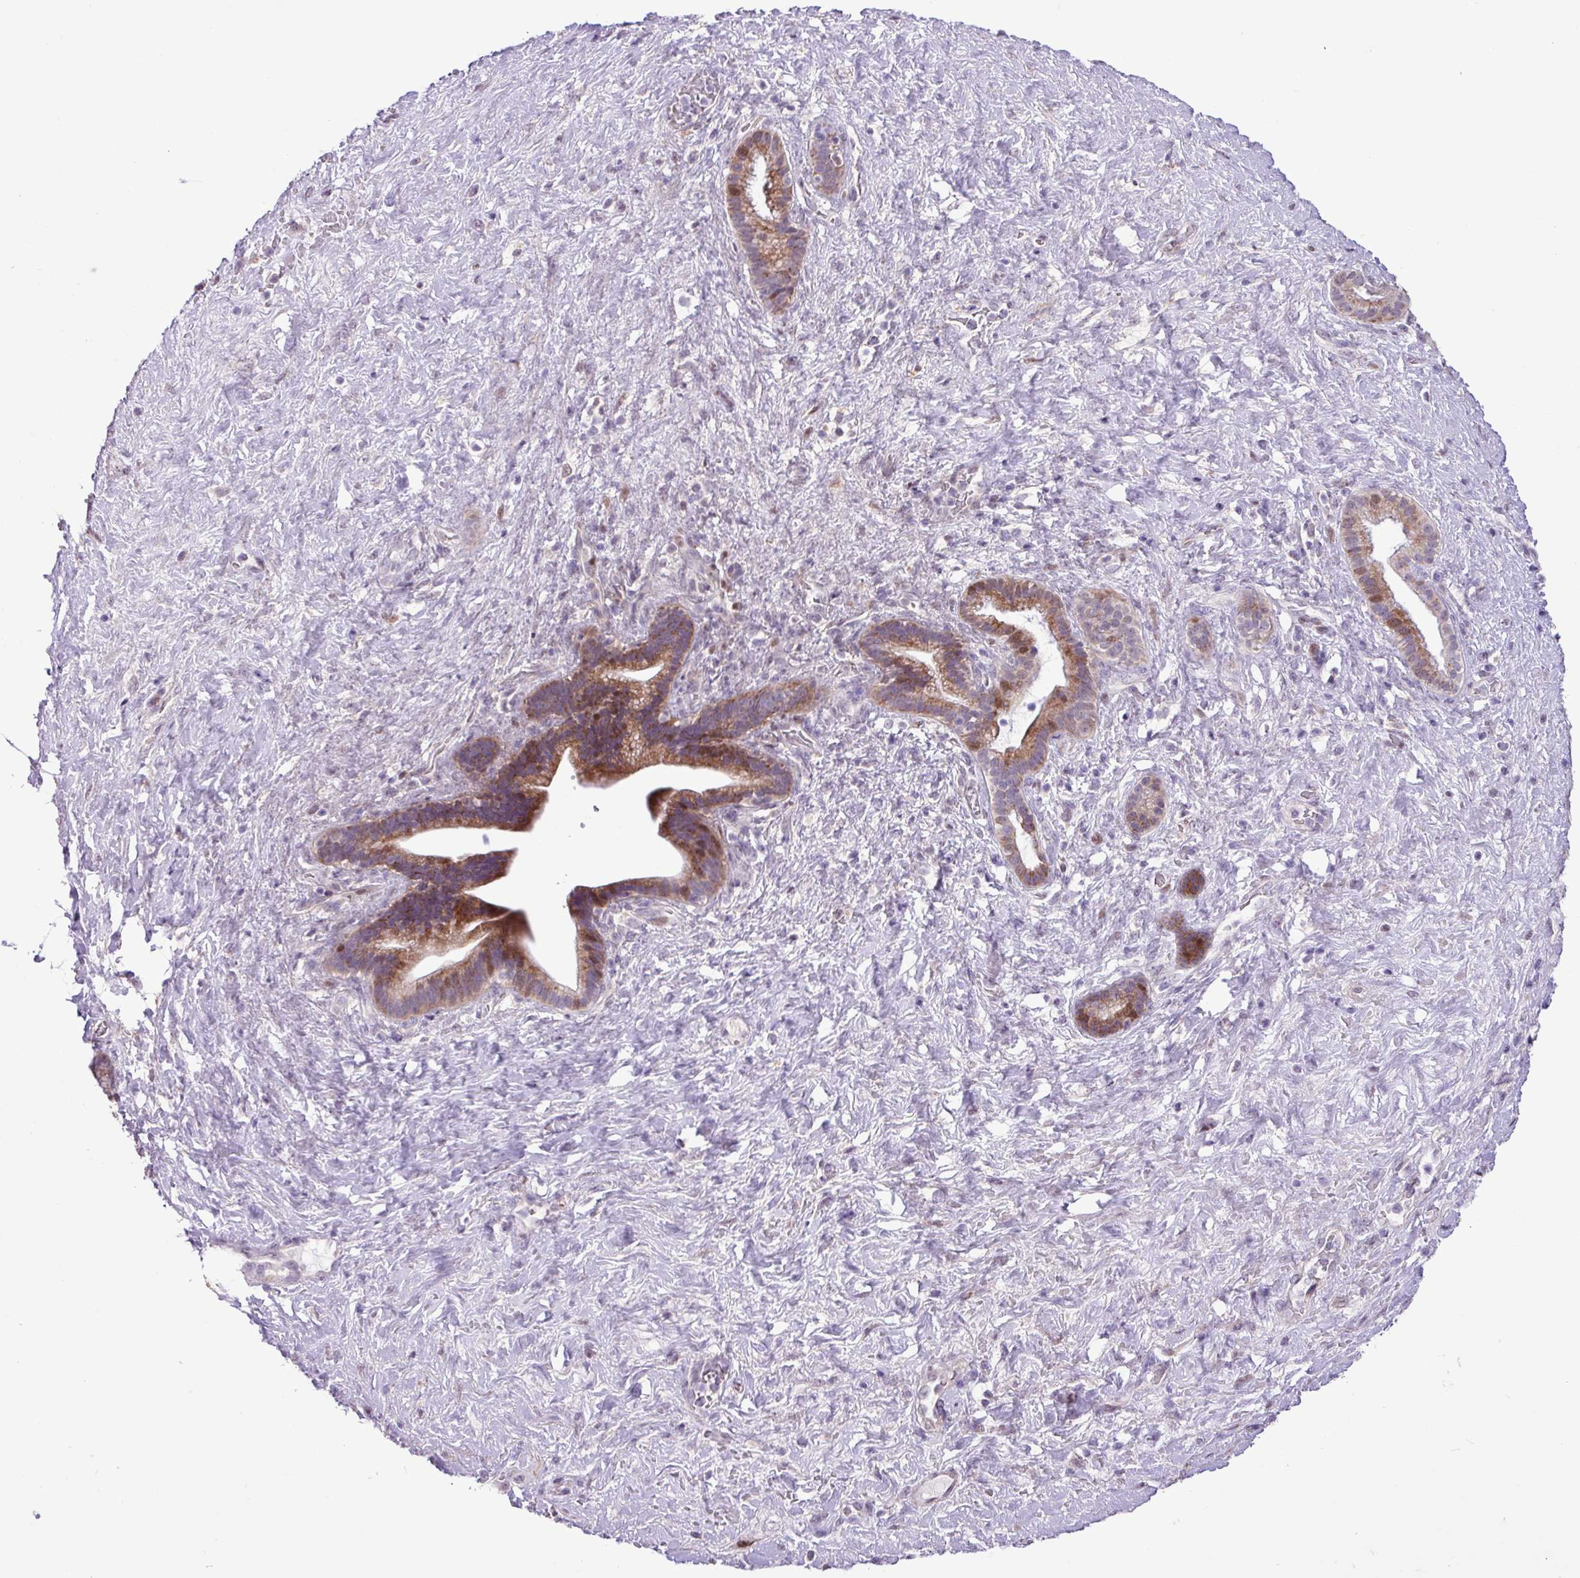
{"staining": {"intensity": "moderate", "quantity": ">75%", "location": "cytoplasmic/membranous,nuclear"}, "tissue": "pancreatic cancer", "cell_type": "Tumor cells", "image_type": "cancer", "snomed": [{"axis": "morphology", "description": "Adenocarcinoma, NOS"}, {"axis": "topography", "description": "Pancreas"}], "caption": "High-magnification brightfield microscopy of pancreatic cancer (adenocarcinoma) stained with DAB (3,3'-diaminobenzidine) (brown) and counterstained with hematoxylin (blue). tumor cells exhibit moderate cytoplasmic/membranous and nuclear staining is identified in about>75% of cells. (brown staining indicates protein expression, while blue staining denotes nuclei).", "gene": "ZNF354A", "patient": {"sex": "male", "age": 44}}